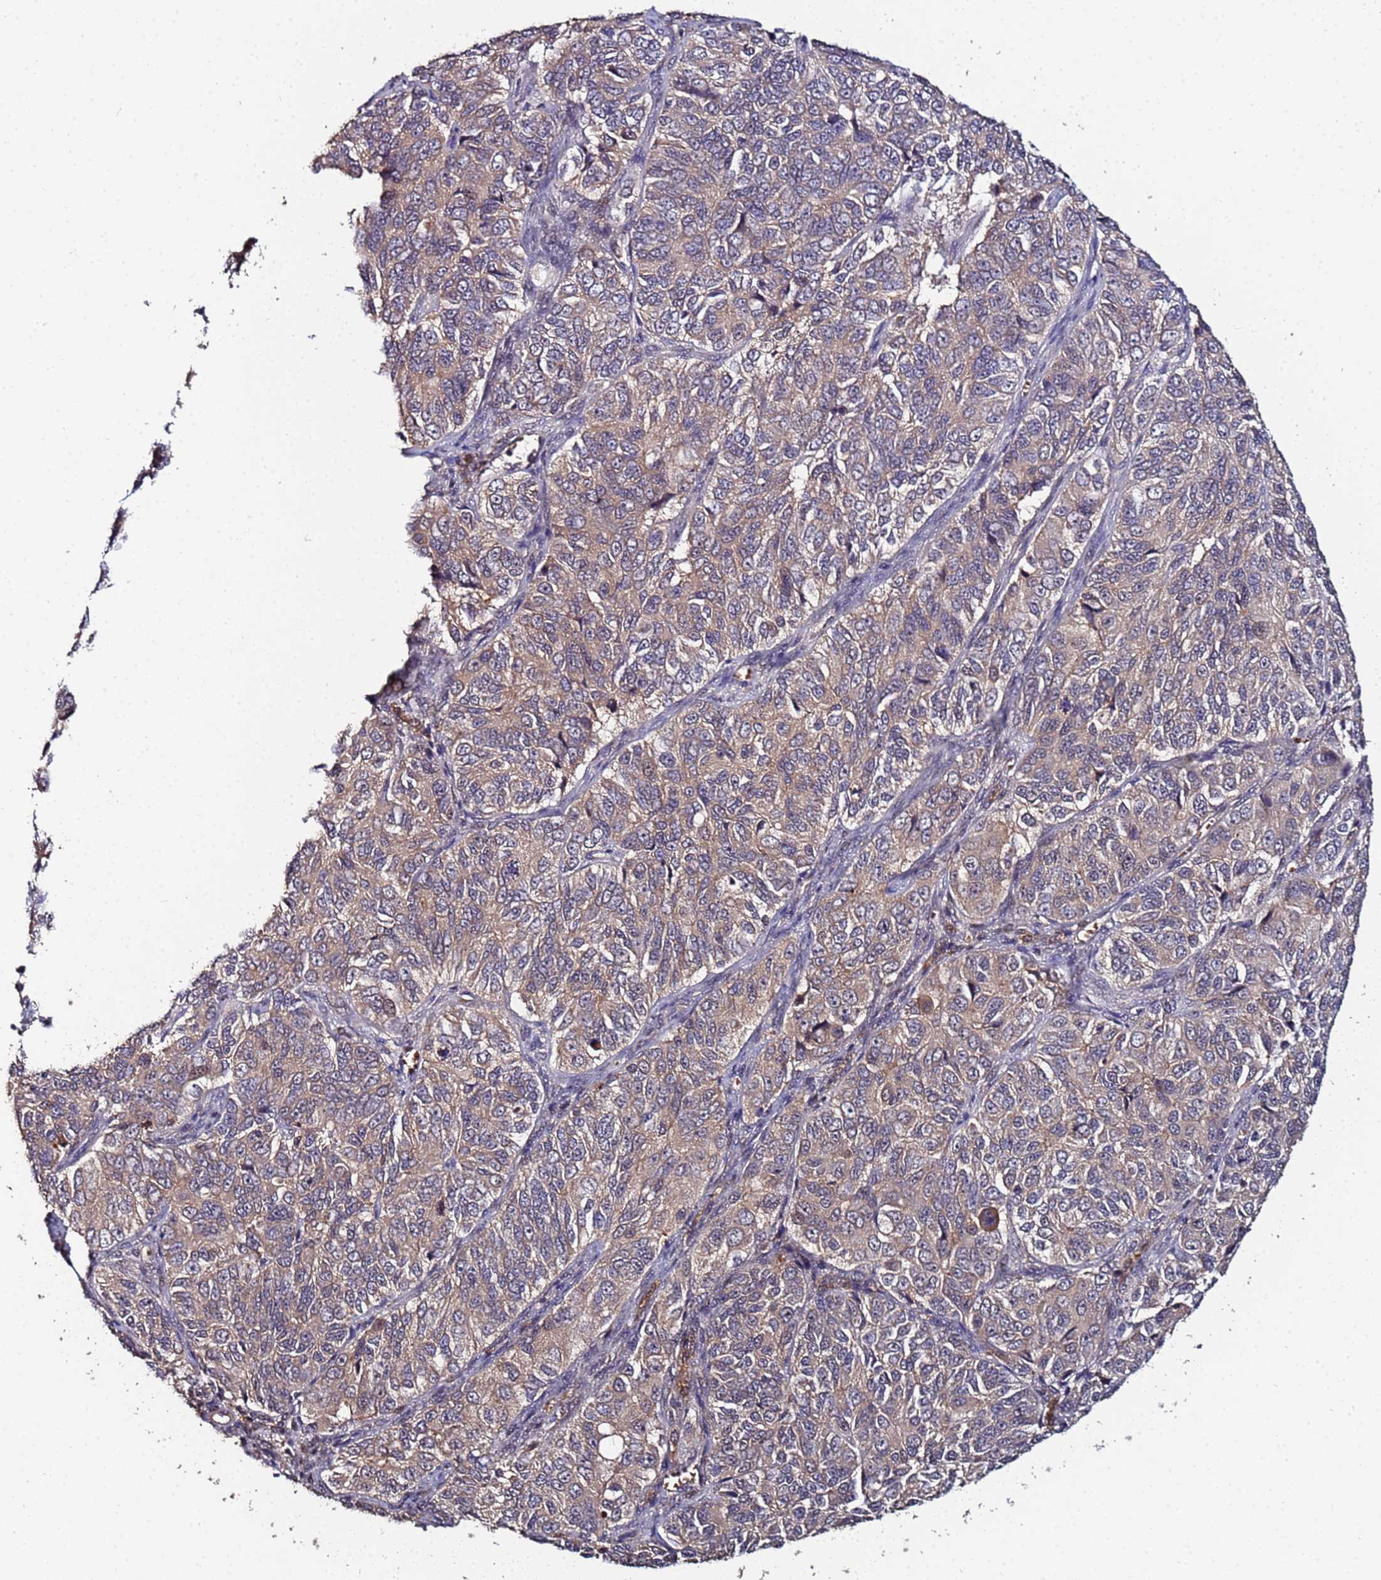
{"staining": {"intensity": "weak", "quantity": ">75%", "location": "cytoplasmic/membranous"}, "tissue": "ovarian cancer", "cell_type": "Tumor cells", "image_type": "cancer", "snomed": [{"axis": "morphology", "description": "Carcinoma, endometroid"}, {"axis": "topography", "description": "Ovary"}], "caption": "Protein analysis of endometroid carcinoma (ovarian) tissue reveals weak cytoplasmic/membranous staining in about >75% of tumor cells.", "gene": "OSER1", "patient": {"sex": "female", "age": 51}}